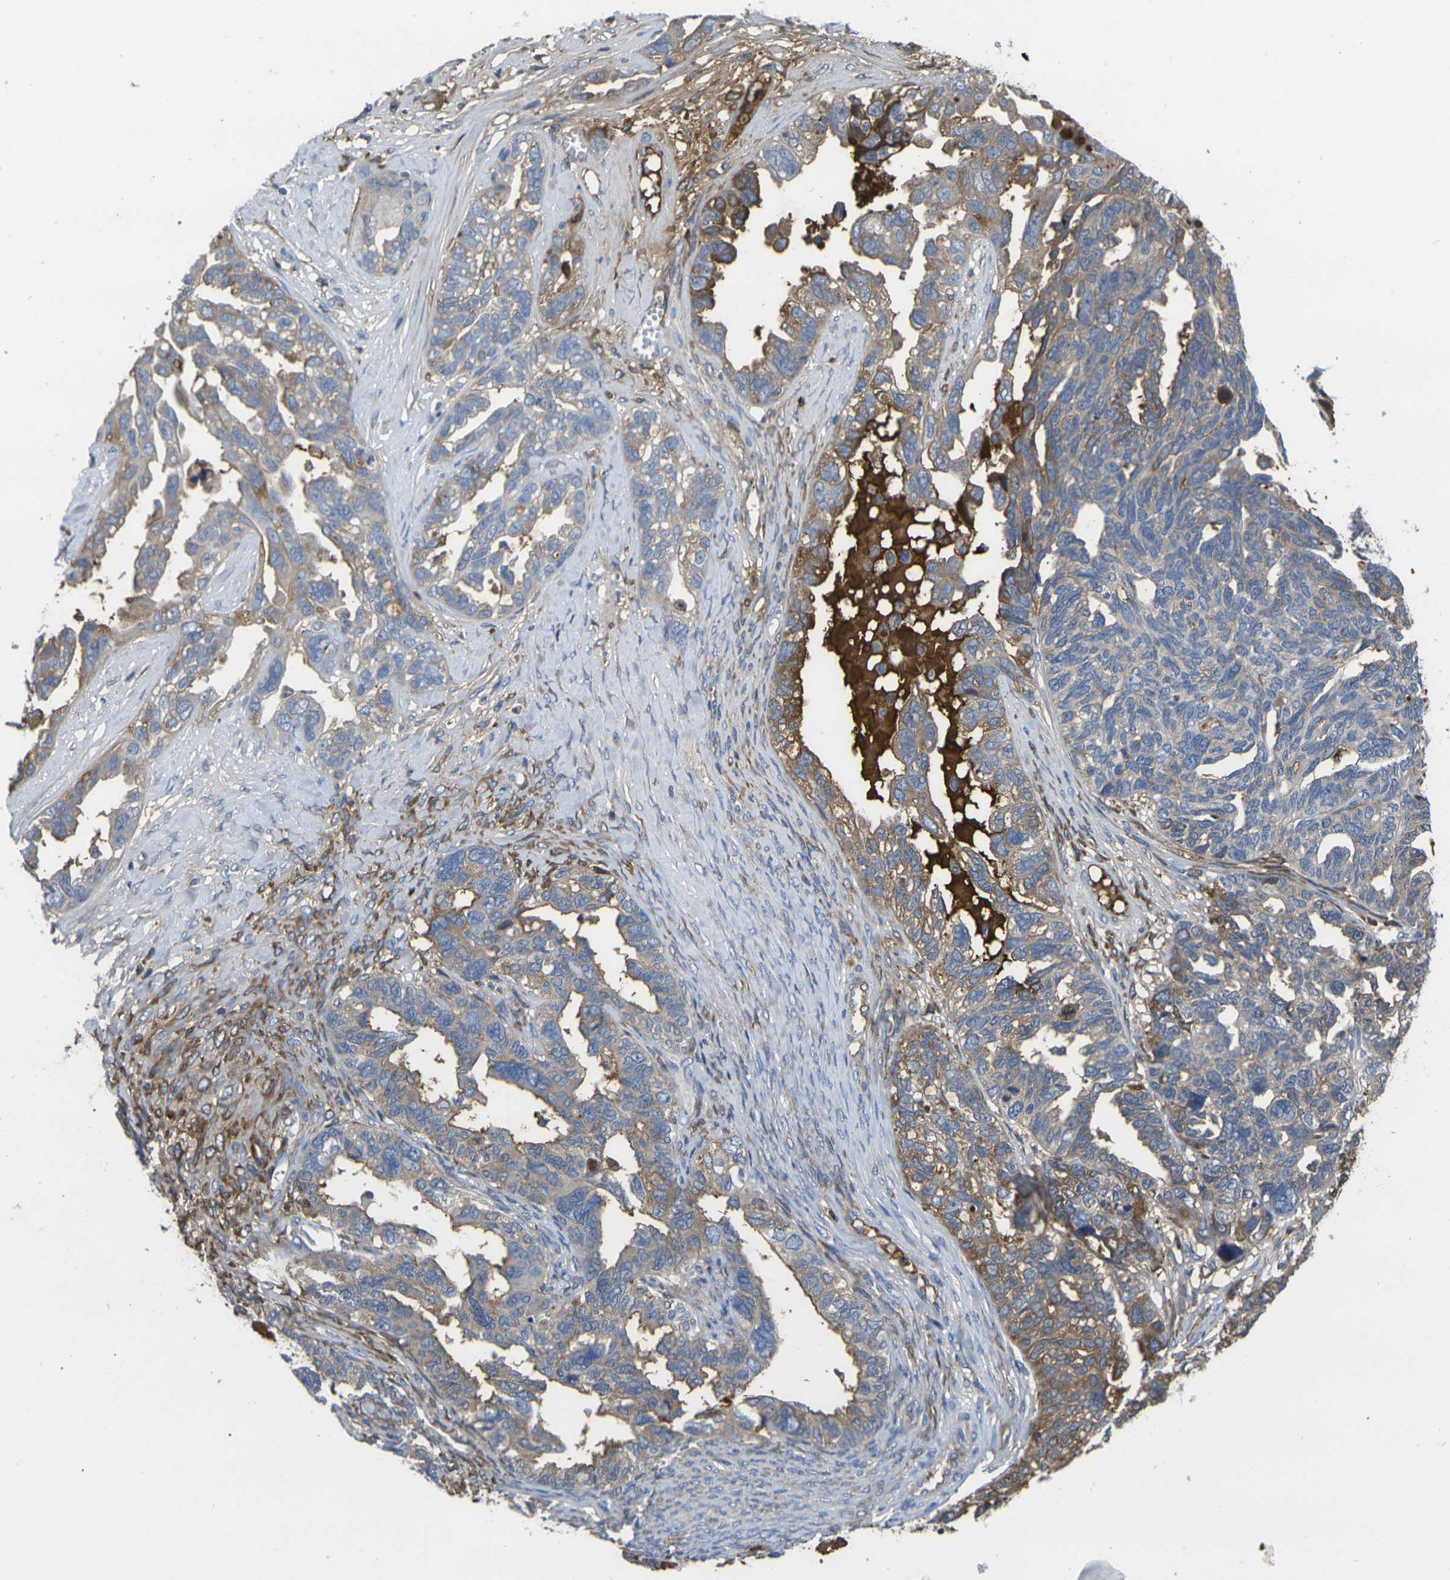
{"staining": {"intensity": "moderate", "quantity": "25%-75%", "location": "cytoplasmic/membranous"}, "tissue": "ovarian cancer", "cell_type": "Tumor cells", "image_type": "cancer", "snomed": [{"axis": "morphology", "description": "Cystadenocarcinoma, serous, NOS"}, {"axis": "topography", "description": "Ovary"}], "caption": "IHC of ovarian cancer (serous cystadenocarcinoma) shows medium levels of moderate cytoplasmic/membranous staining in approximately 25%-75% of tumor cells.", "gene": "GREM2", "patient": {"sex": "female", "age": 79}}